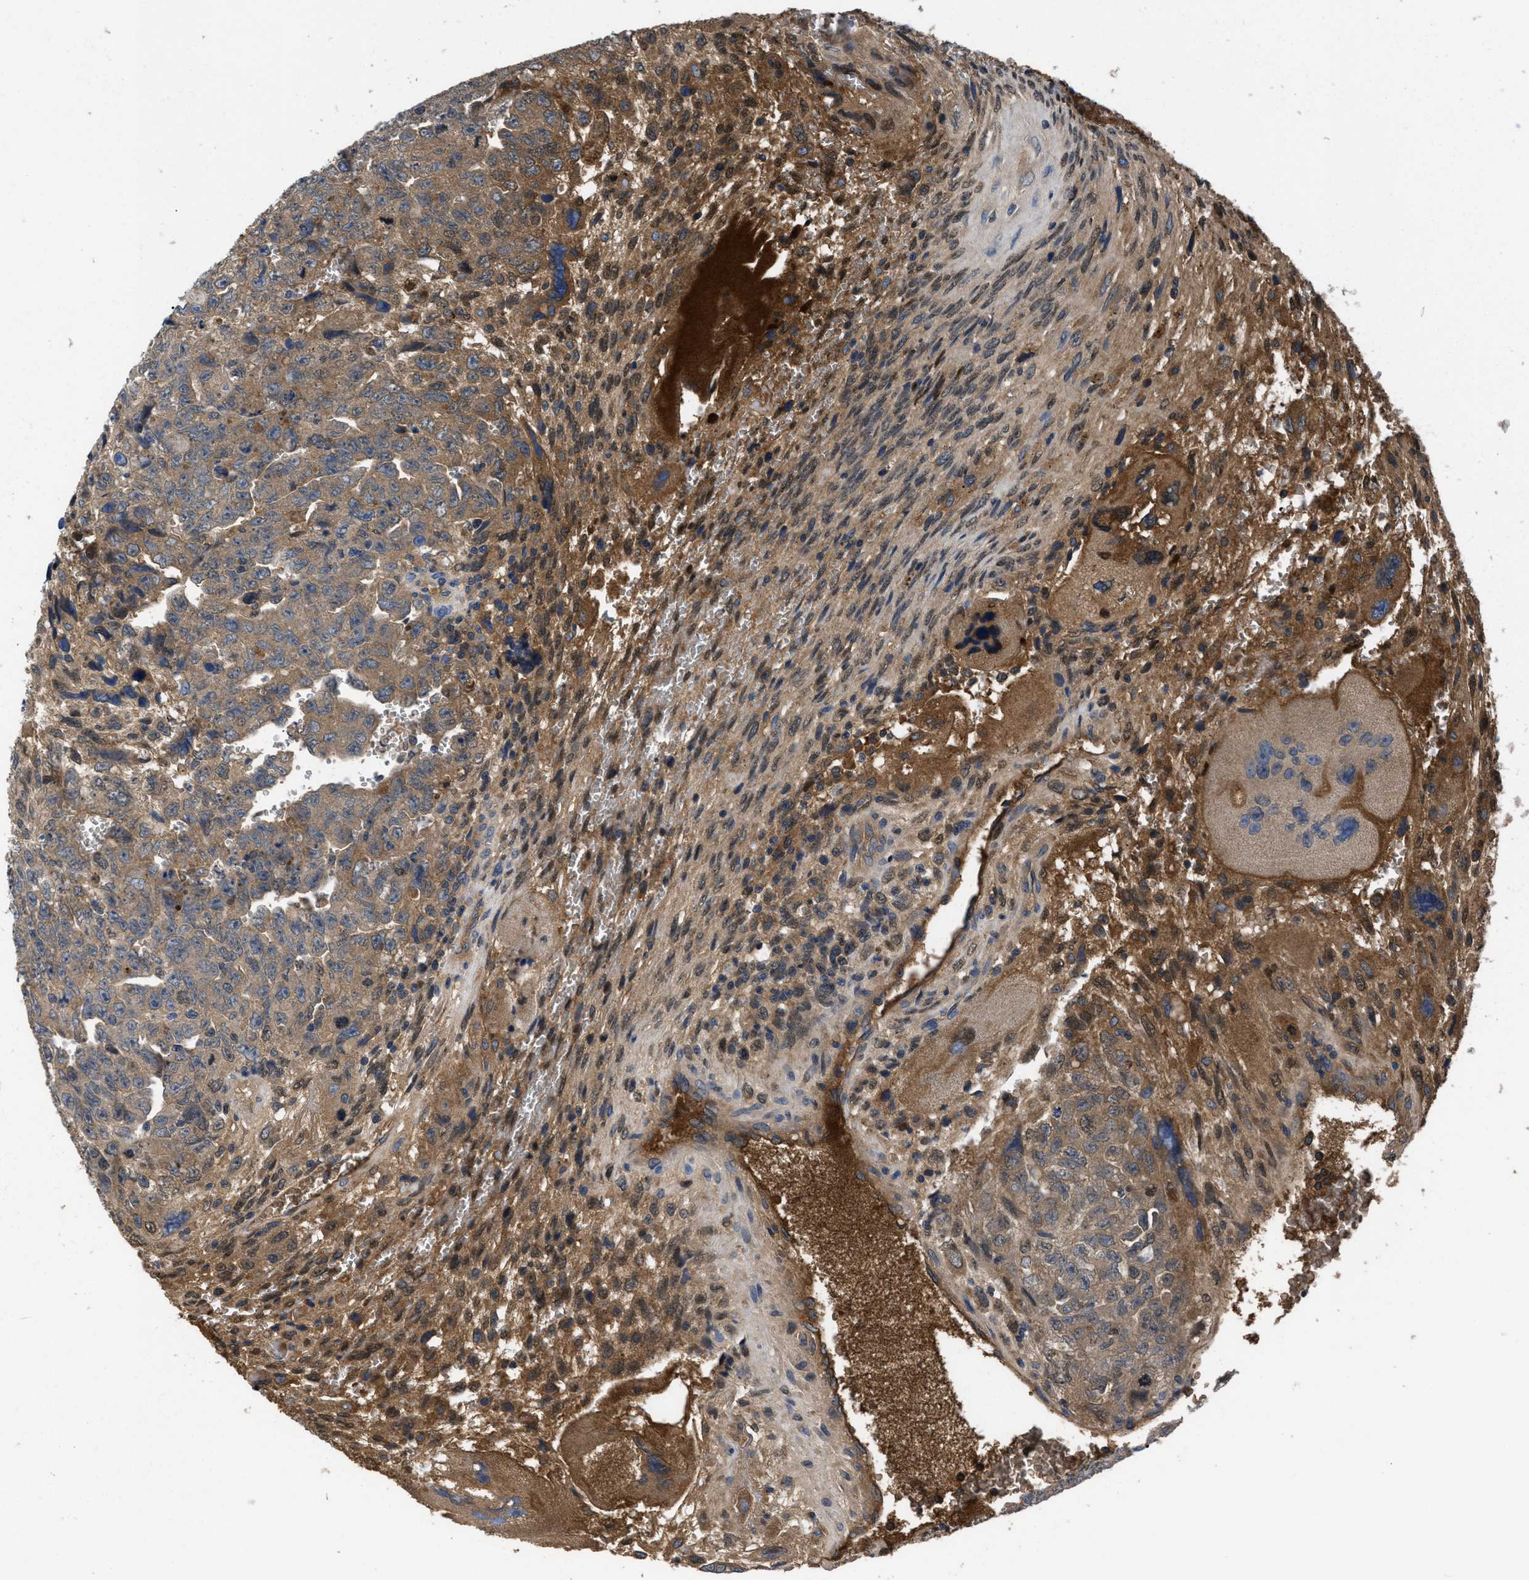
{"staining": {"intensity": "moderate", "quantity": ">75%", "location": "cytoplasmic/membranous"}, "tissue": "testis cancer", "cell_type": "Tumor cells", "image_type": "cancer", "snomed": [{"axis": "morphology", "description": "Carcinoma, Embryonal, NOS"}, {"axis": "topography", "description": "Testis"}], "caption": "This micrograph reveals testis cancer stained with immunohistochemistry to label a protein in brown. The cytoplasmic/membranous of tumor cells show moderate positivity for the protein. Nuclei are counter-stained blue.", "gene": "SERPINA6", "patient": {"sex": "male", "age": 28}}